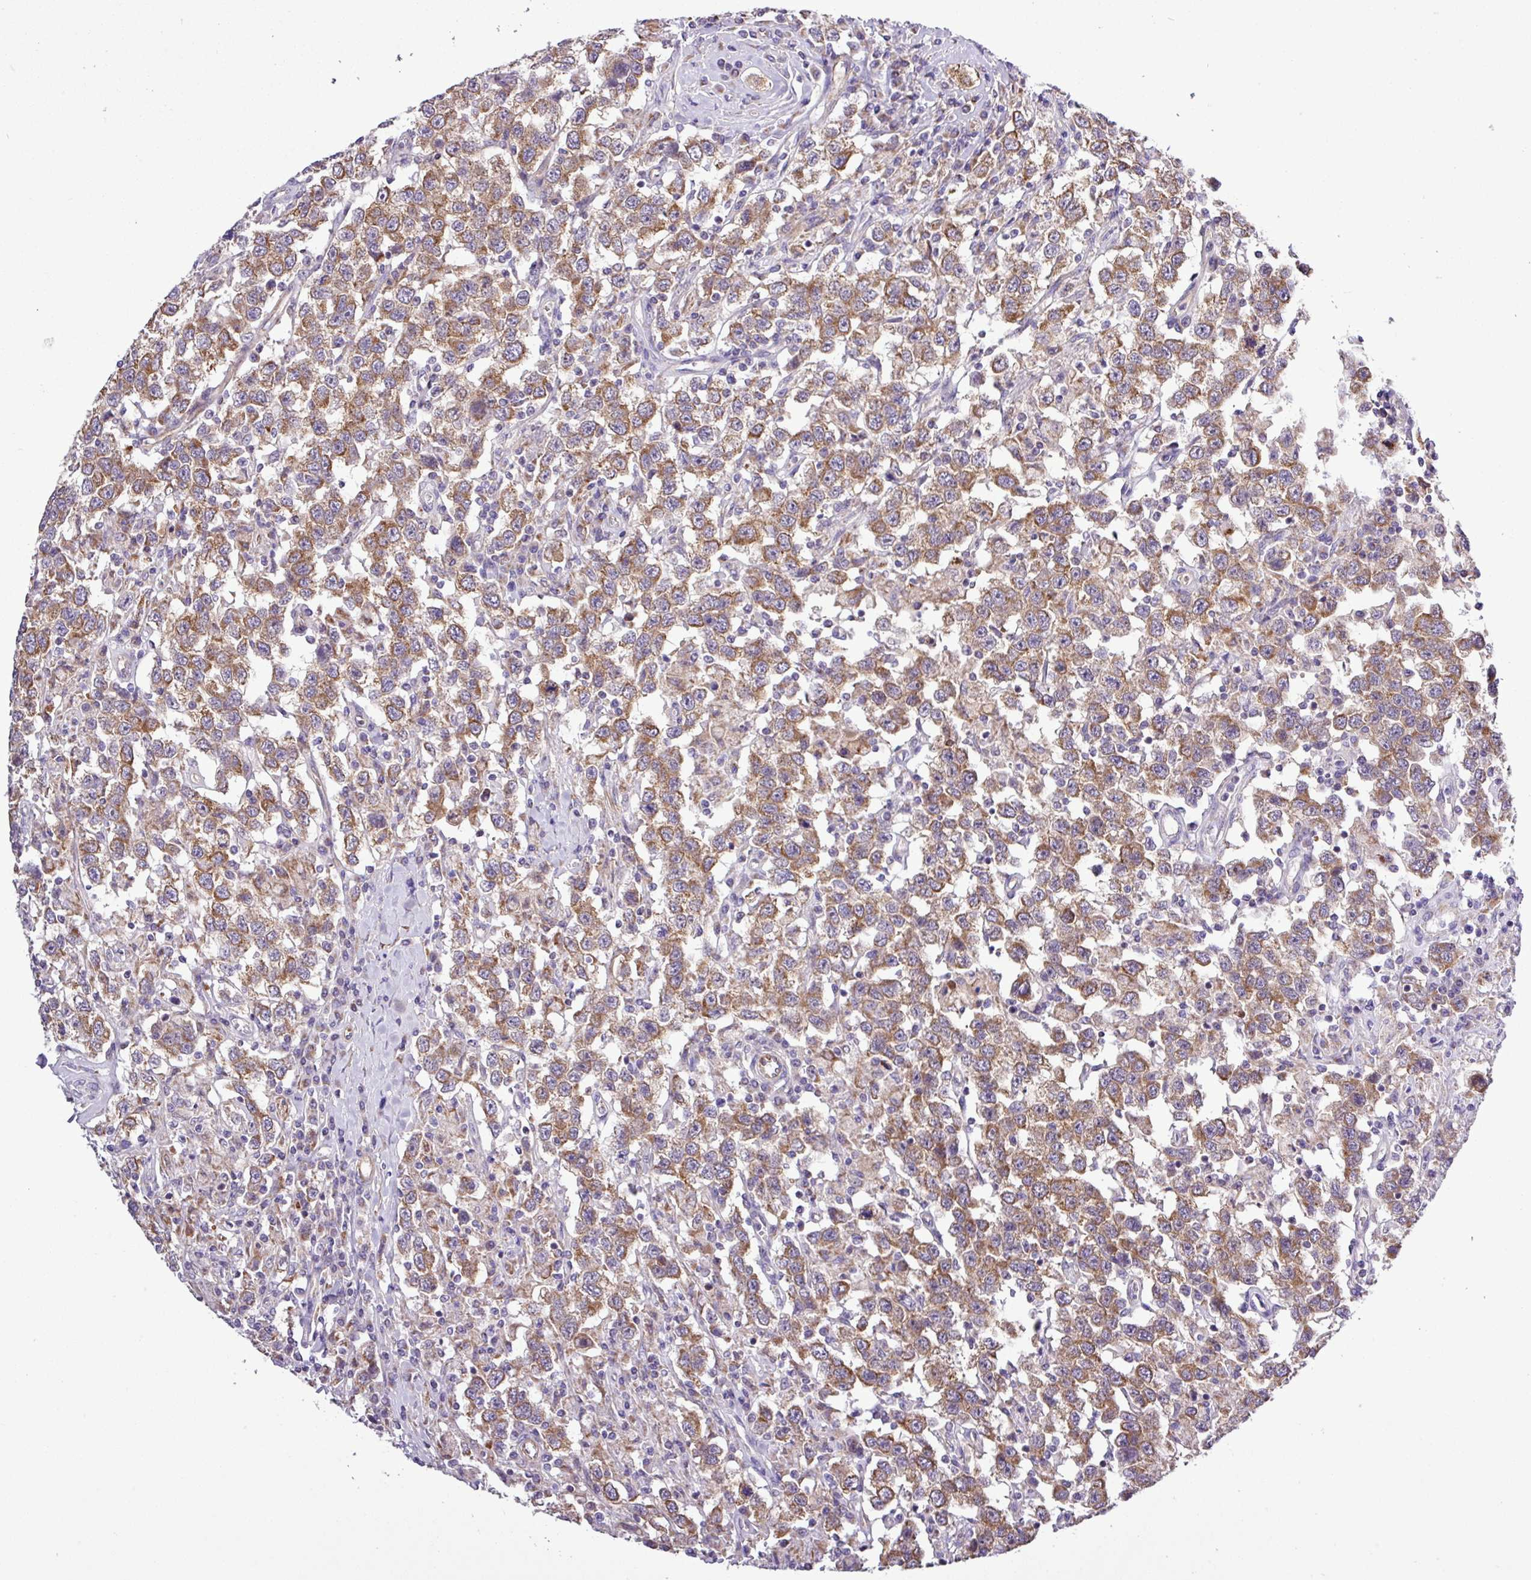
{"staining": {"intensity": "moderate", "quantity": ">75%", "location": "cytoplasmic/membranous"}, "tissue": "testis cancer", "cell_type": "Tumor cells", "image_type": "cancer", "snomed": [{"axis": "morphology", "description": "Seminoma, NOS"}, {"axis": "topography", "description": "Testis"}], "caption": "Testis cancer tissue displays moderate cytoplasmic/membranous staining in about >75% of tumor cells, visualized by immunohistochemistry.", "gene": "CWH43", "patient": {"sex": "male", "age": 41}}